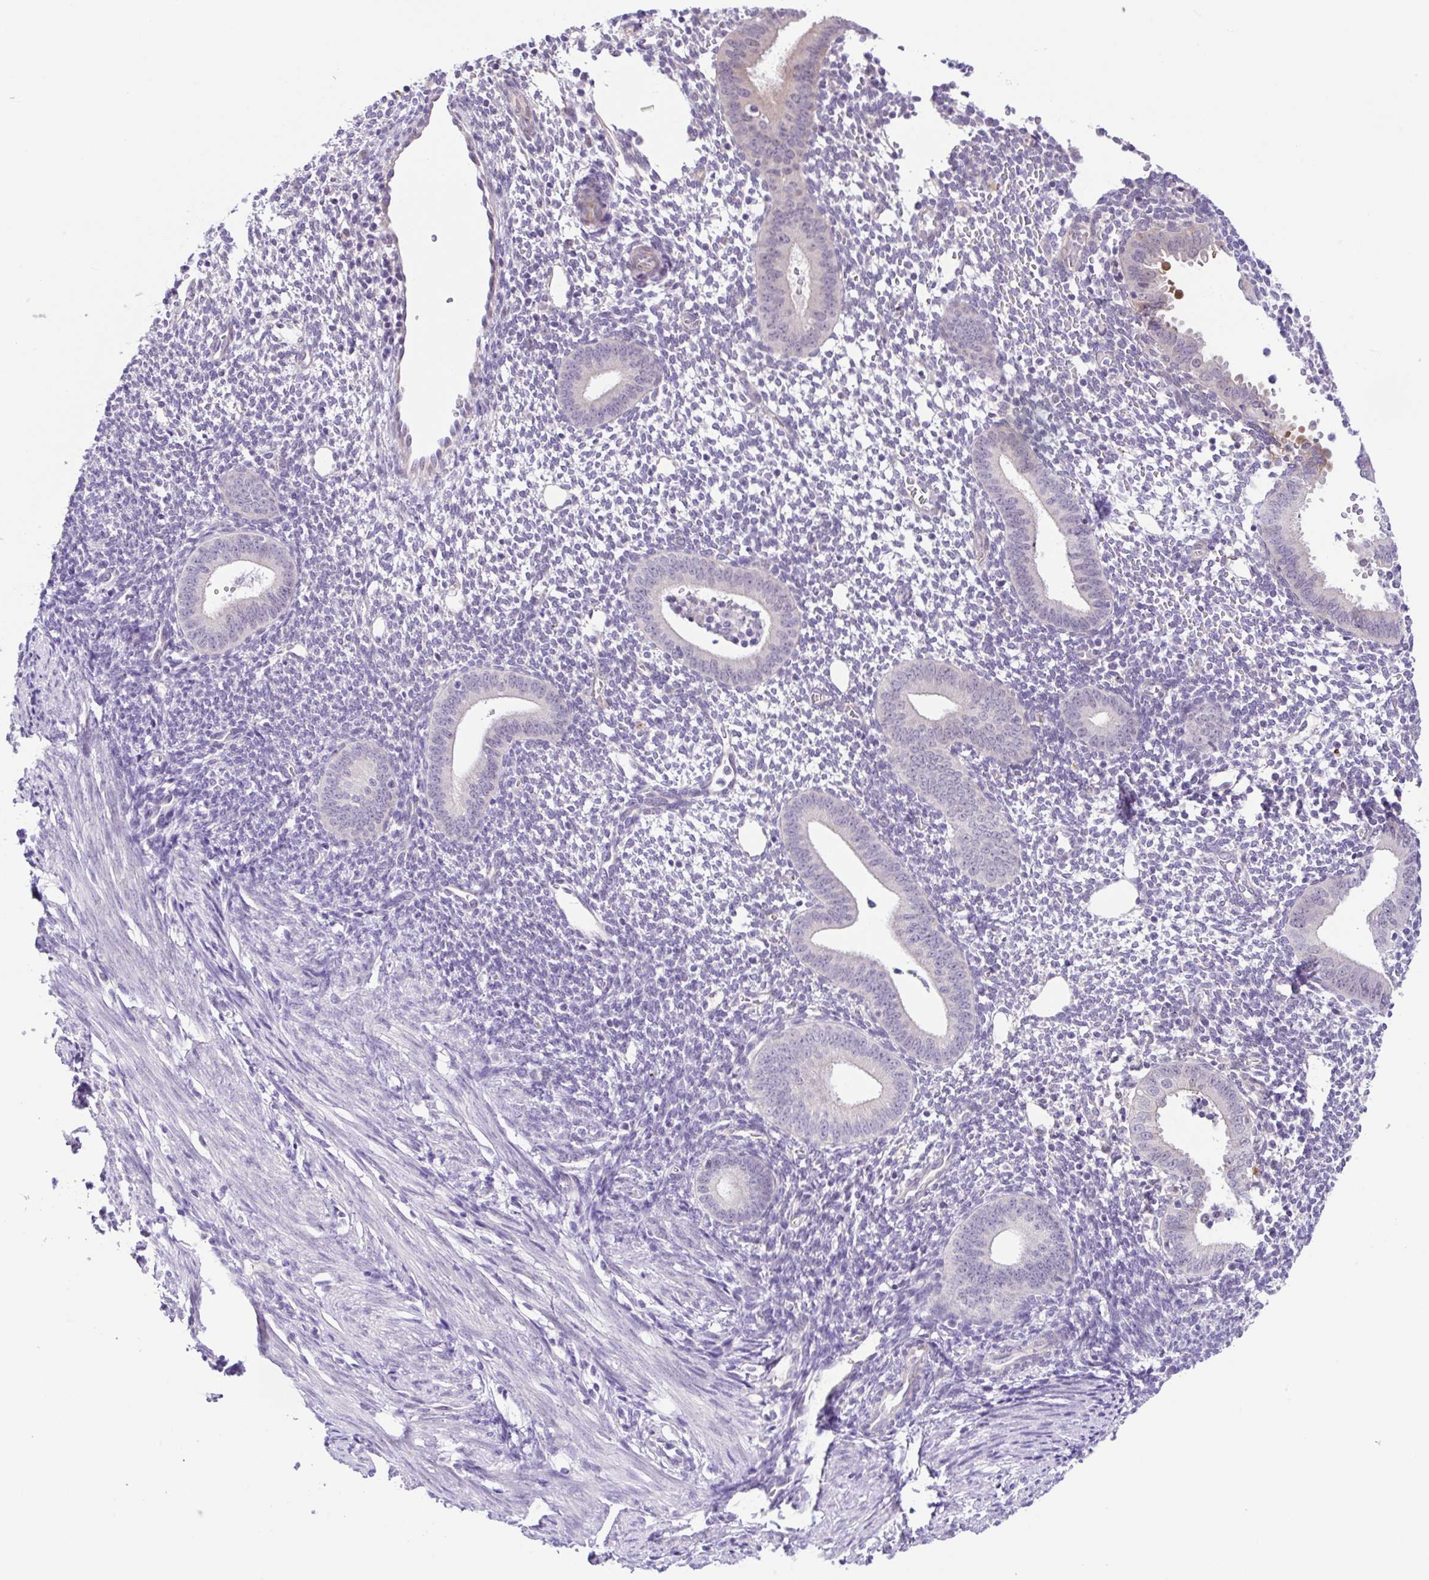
{"staining": {"intensity": "negative", "quantity": "none", "location": "none"}, "tissue": "endometrium", "cell_type": "Cells in endometrial stroma", "image_type": "normal", "snomed": [{"axis": "morphology", "description": "Normal tissue, NOS"}, {"axis": "topography", "description": "Endometrium"}], "caption": "The photomicrograph exhibits no staining of cells in endometrial stroma in benign endometrium.", "gene": "DCLK2", "patient": {"sex": "female", "age": 40}}